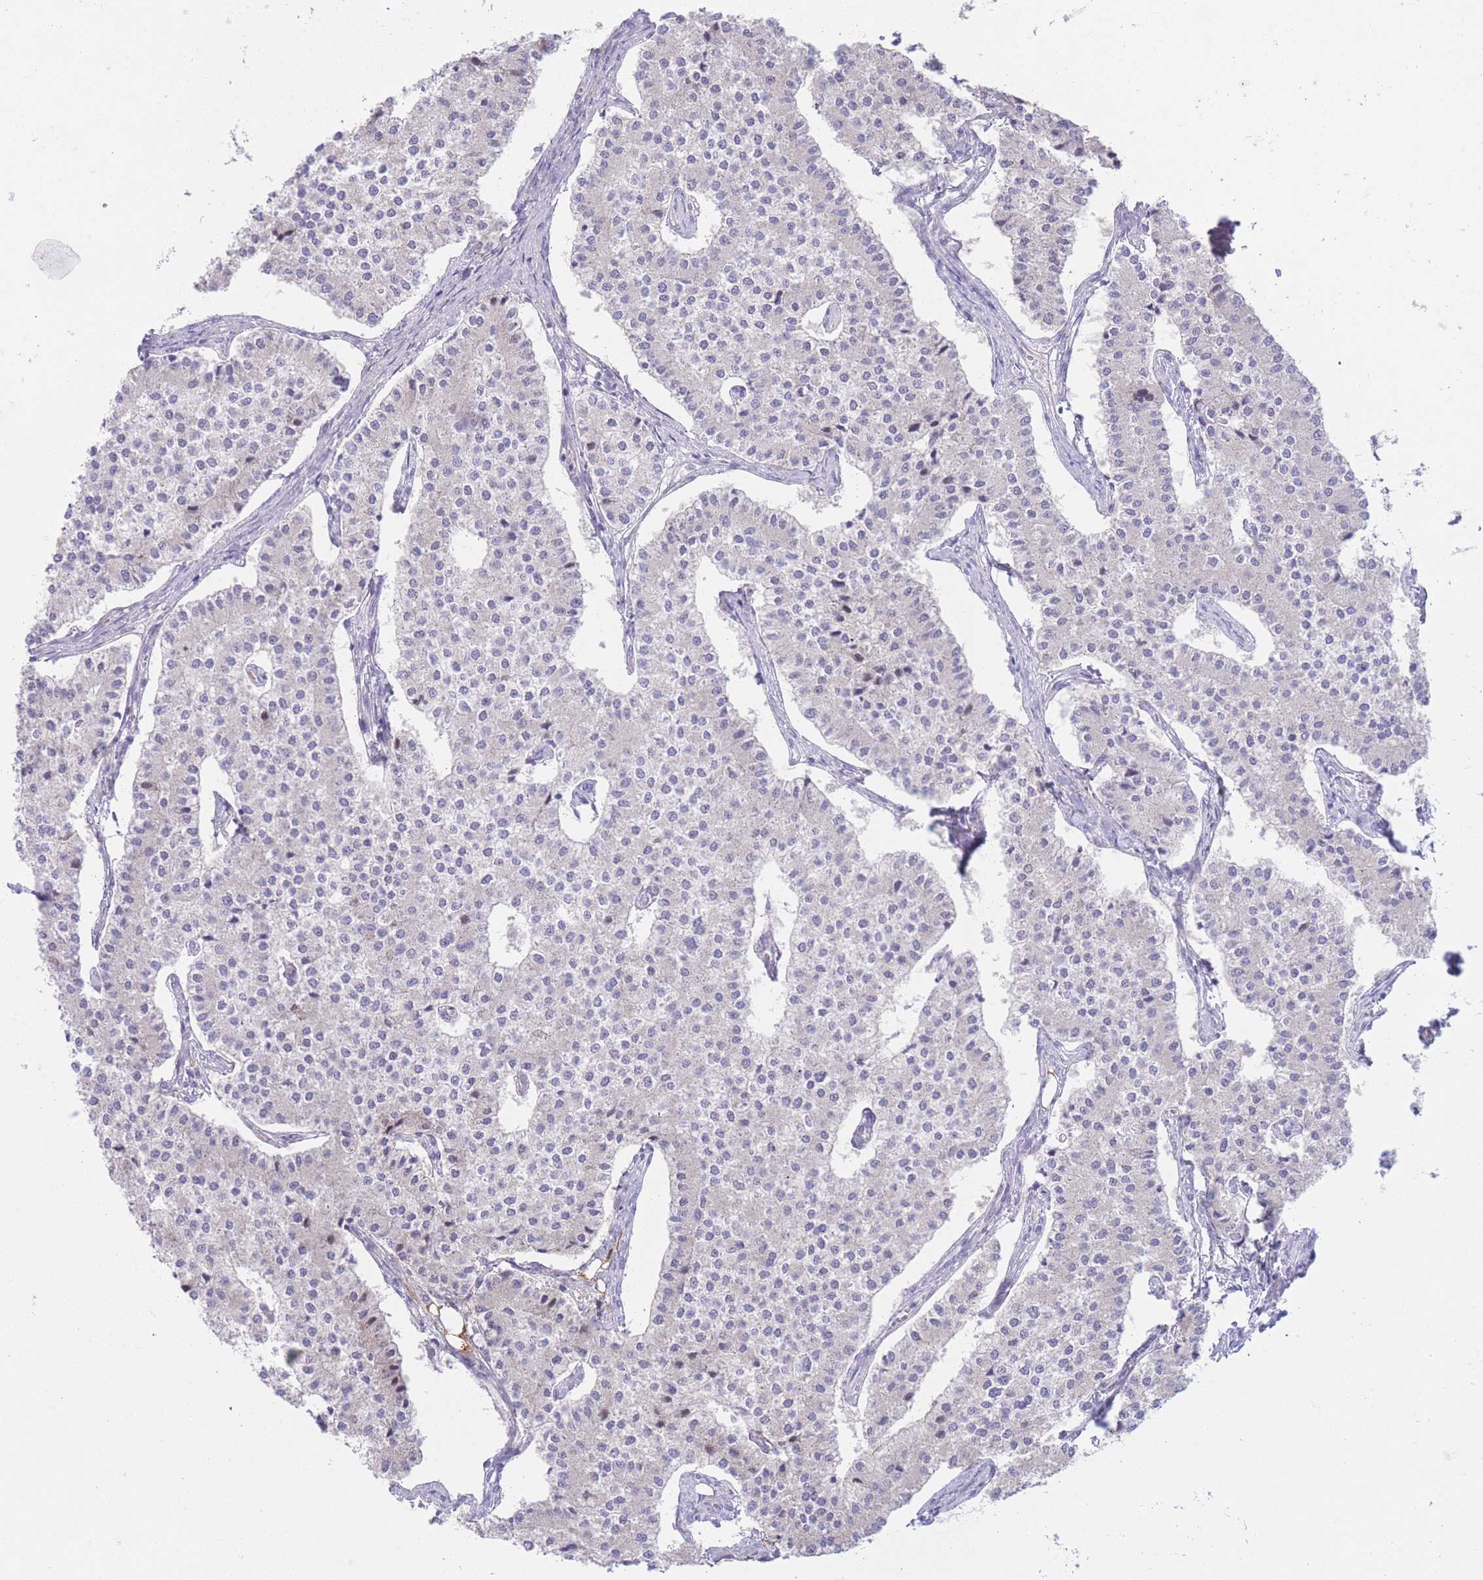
{"staining": {"intensity": "negative", "quantity": "none", "location": "none"}, "tissue": "carcinoid", "cell_type": "Tumor cells", "image_type": "cancer", "snomed": [{"axis": "morphology", "description": "Carcinoid, malignant, NOS"}, {"axis": "topography", "description": "Colon"}], "caption": "Tumor cells show no significant positivity in carcinoid. Brightfield microscopy of immunohistochemistry stained with DAB (3,3'-diaminobenzidine) (brown) and hematoxylin (blue), captured at high magnification.", "gene": "FAH", "patient": {"sex": "female", "age": 52}}